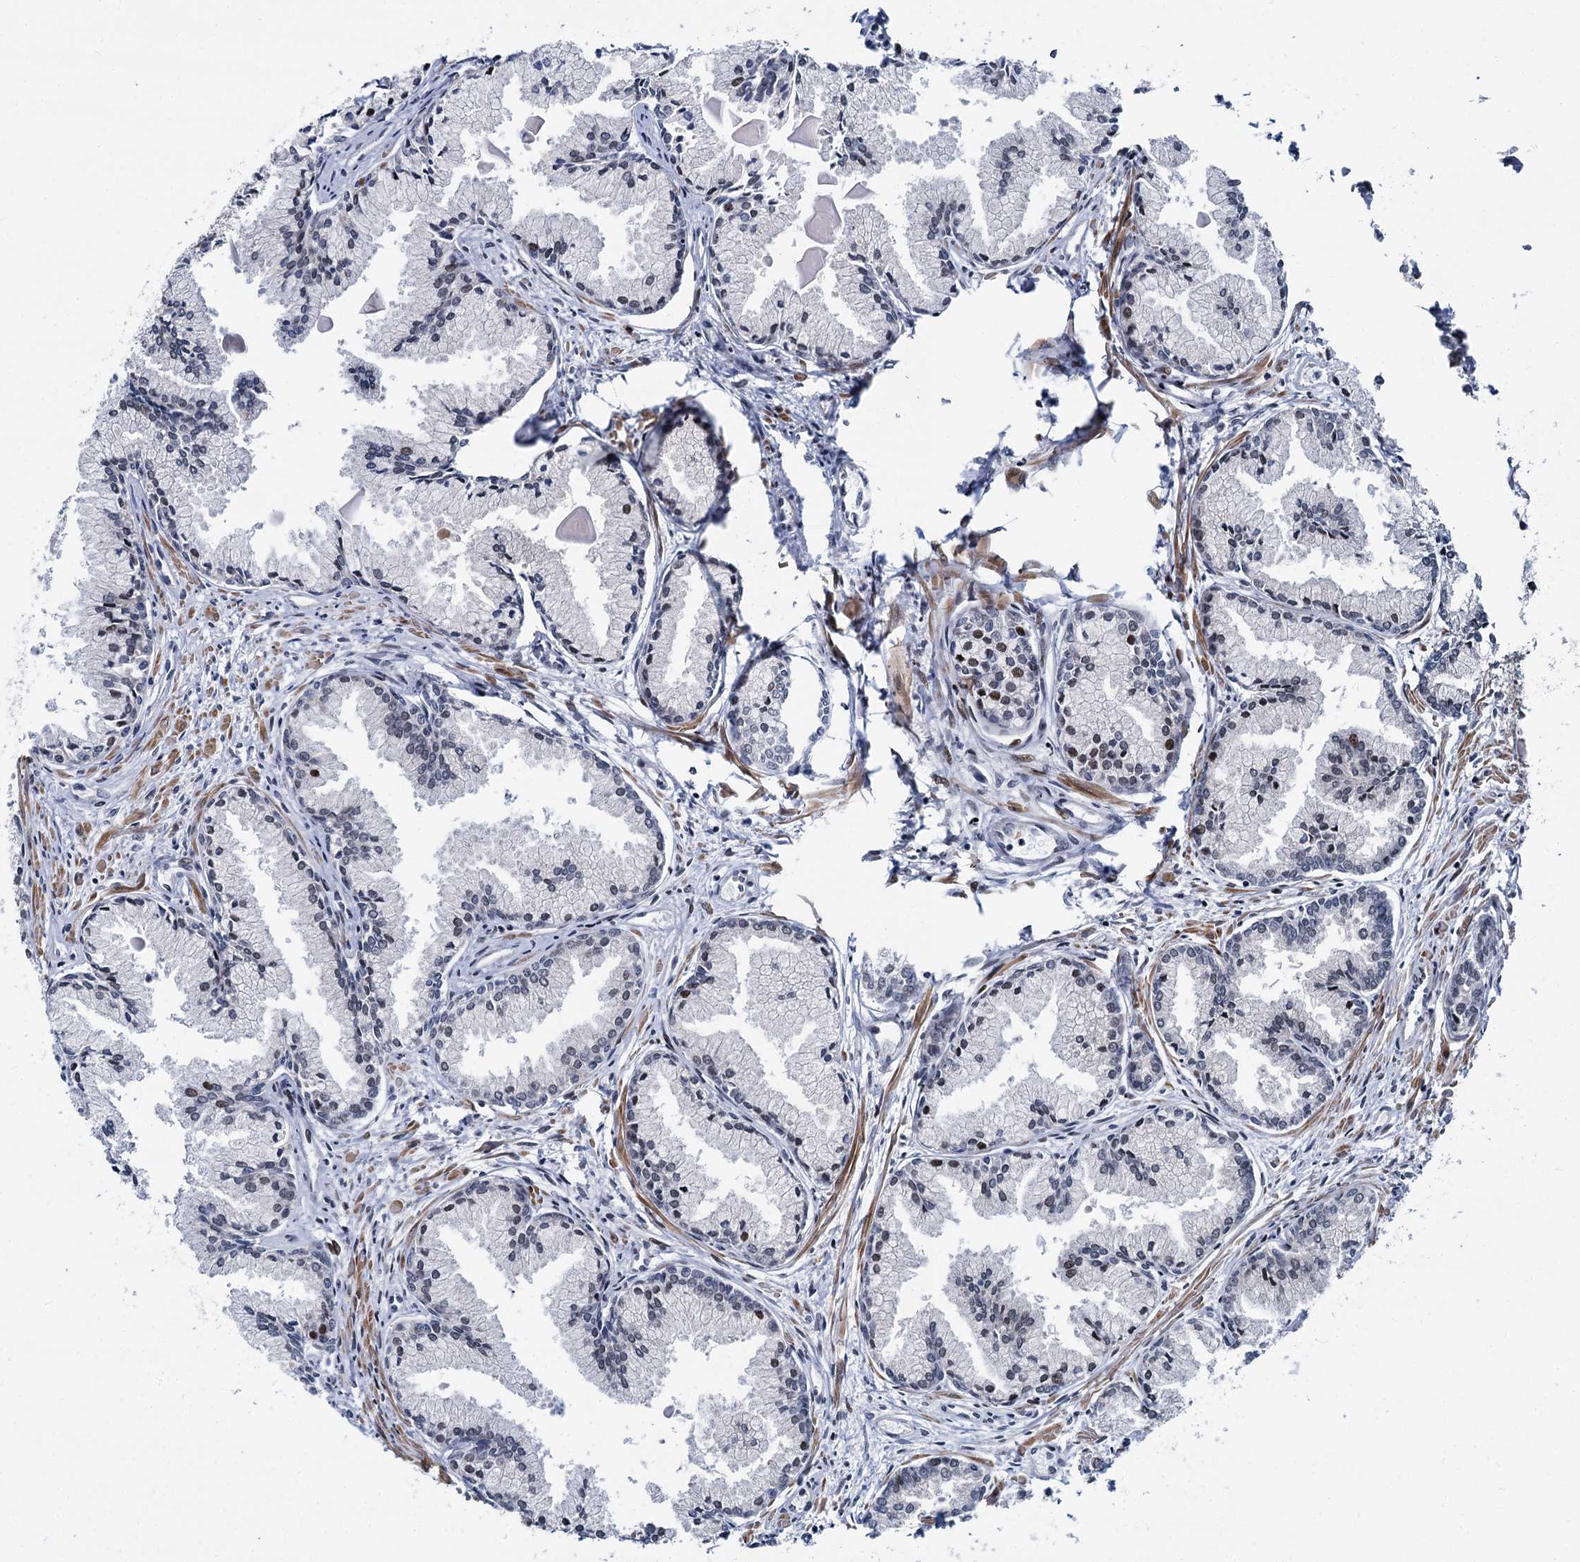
{"staining": {"intensity": "negative", "quantity": "none", "location": "none"}, "tissue": "prostate cancer", "cell_type": "Tumor cells", "image_type": "cancer", "snomed": [{"axis": "morphology", "description": "Adenocarcinoma, High grade"}, {"axis": "topography", "description": "Prostate"}], "caption": "Immunohistochemical staining of human prostate high-grade adenocarcinoma shows no significant expression in tumor cells.", "gene": "RUFY2", "patient": {"sex": "male", "age": 68}}